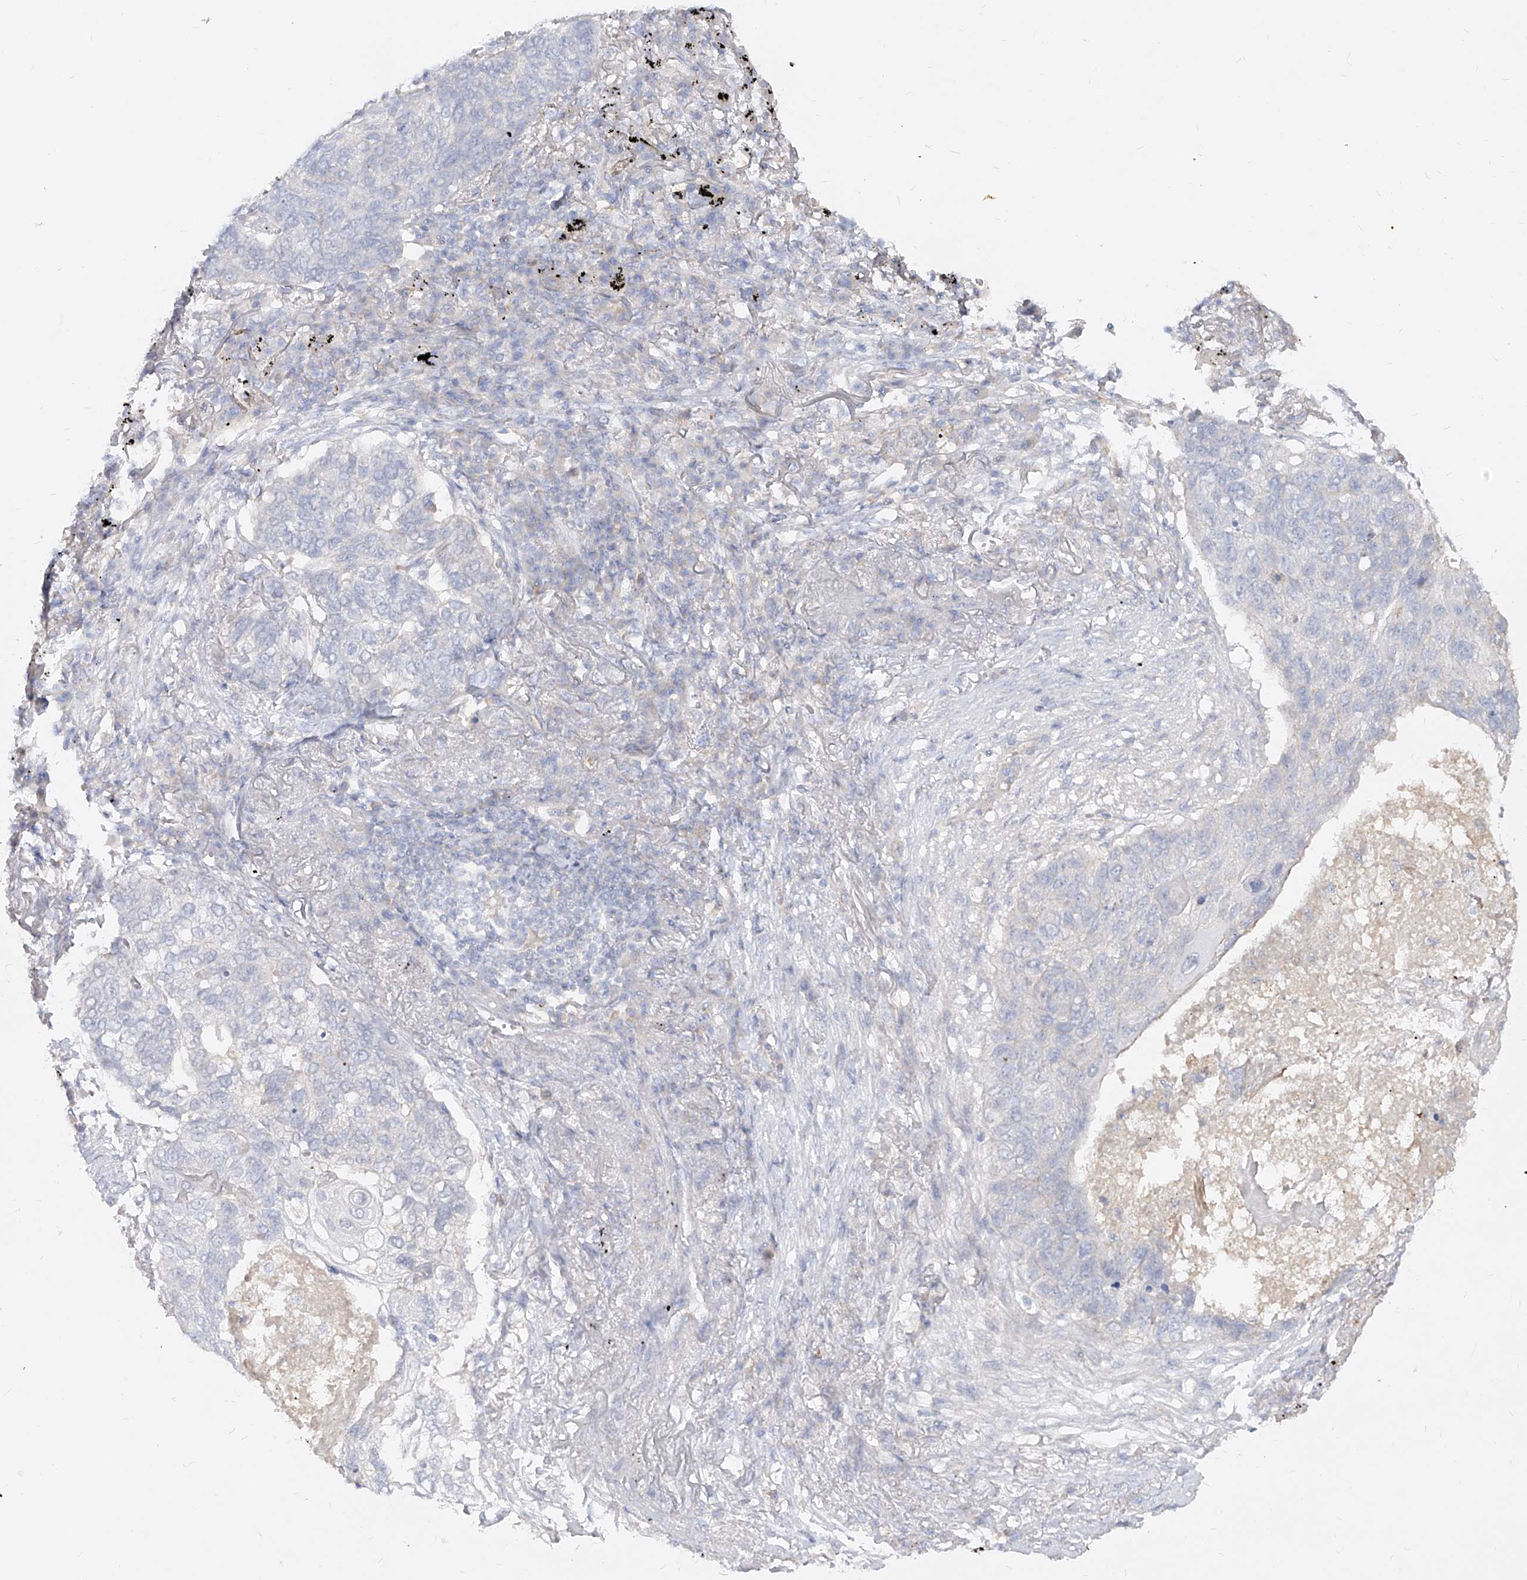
{"staining": {"intensity": "negative", "quantity": "none", "location": "none"}, "tissue": "lung cancer", "cell_type": "Tumor cells", "image_type": "cancer", "snomed": [{"axis": "morphology", "description": "Squamous cell carcinoma, NOS"}, {"axis": "topography", "description": "Lung"}], "caption": "This micrograph is of squamous cell carcinoma (lung) stained with IHC to label a protein in brown with the nuclei are counter-stained blue. There is no expression in tumor cells. (DAB immunohistochemistry visualized using brightfield microscopy, high magnification).", "gene": "RBFOX3", "patient": {"sex": "female", "age": 63}}